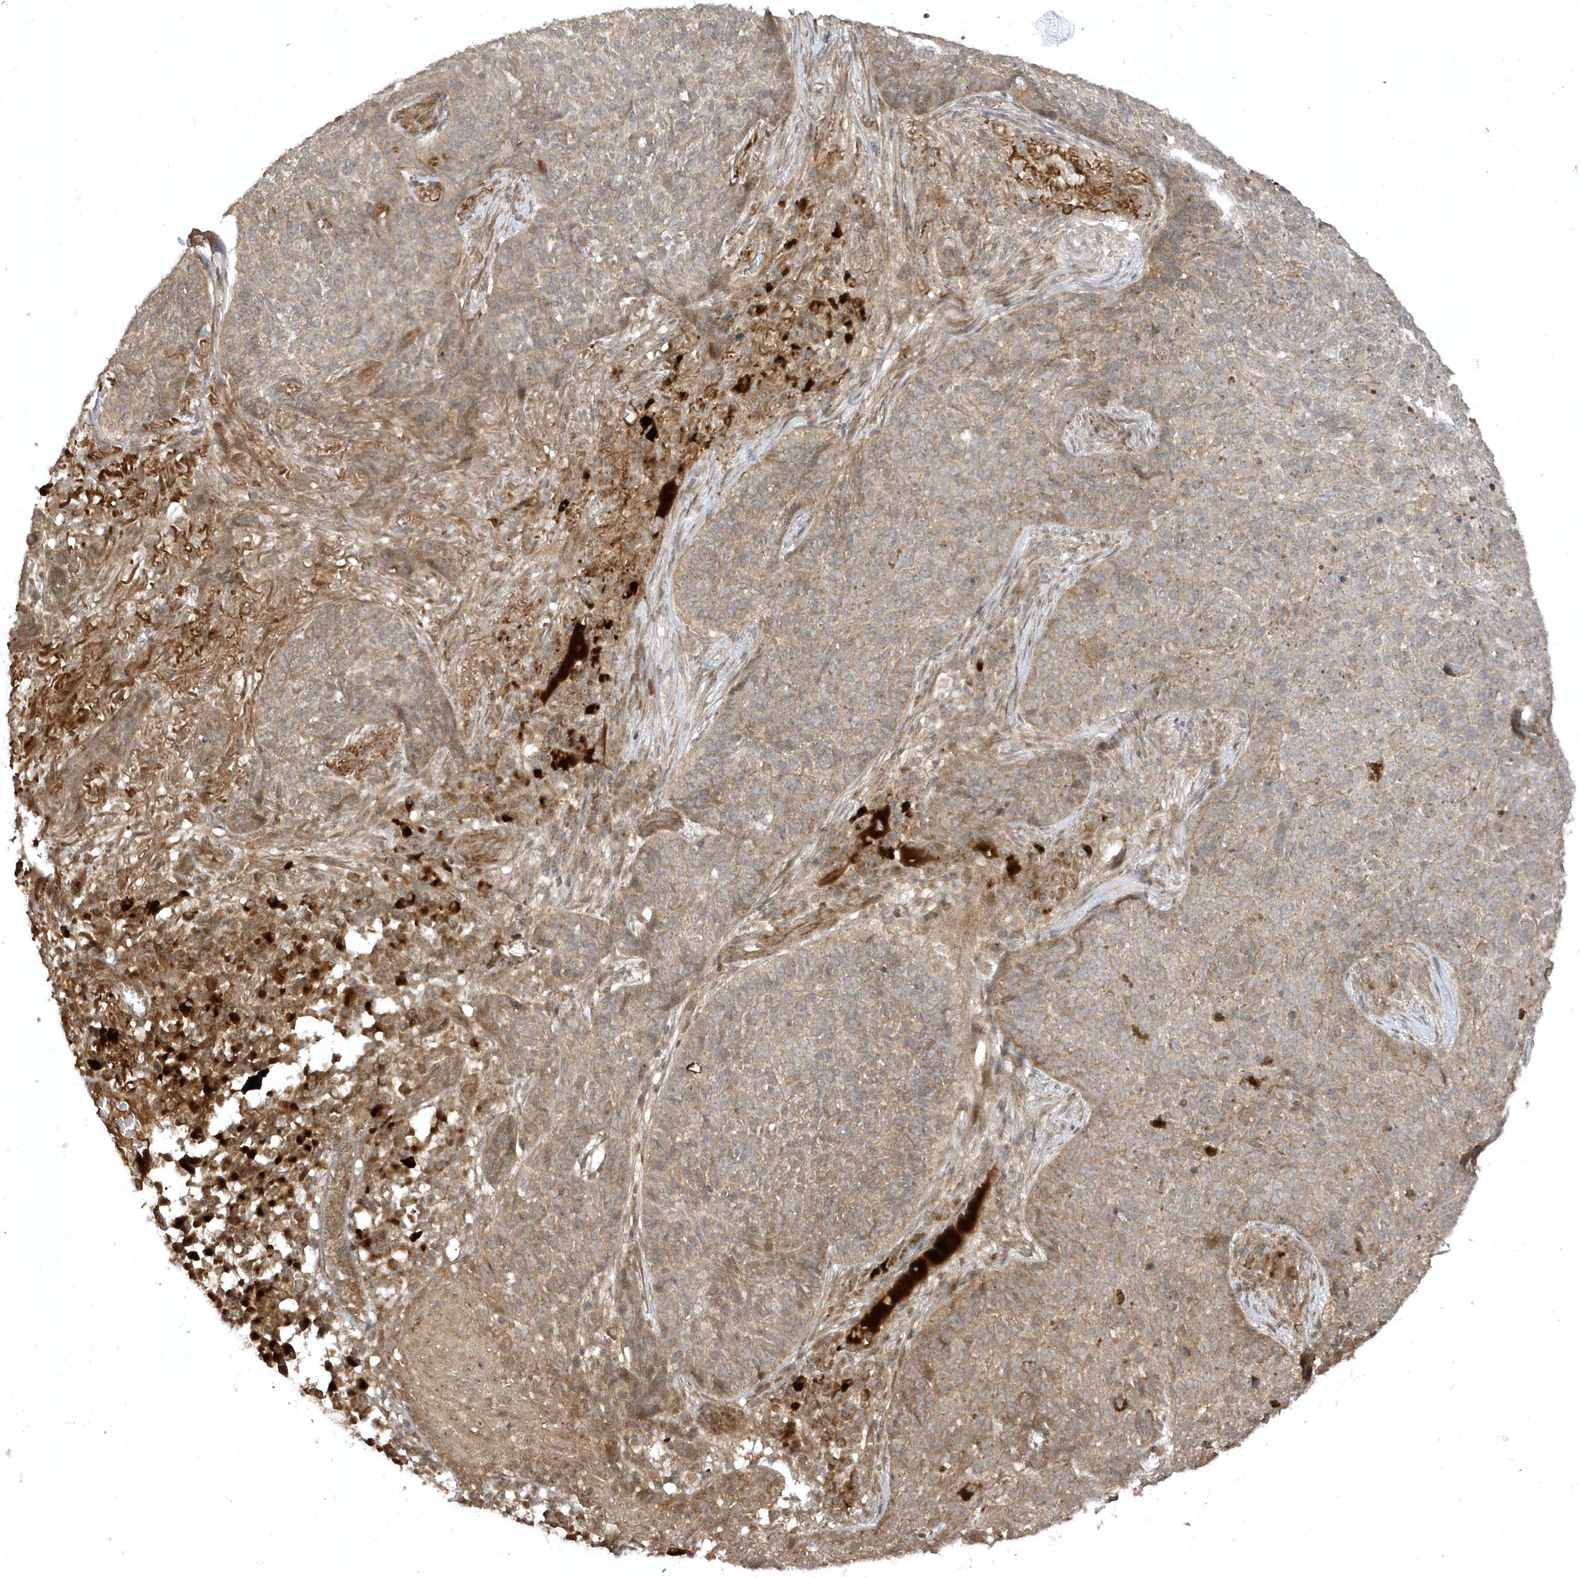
{"staining": {"intensity": "weak", "quantity": "25%-75%", "location": "cytoplasmic/membranous"}, "tissue": "skin cancer", "cell_type": "Tumor cells", "image_type": "cancer", "snomed": [{"axis": "morphology", "description": "Basal cell carcinoma"}, {"axis": "topography", "description": "Skin"}], "caption": "An IHC image of tumor tissue is shown. Protein staining in brown shows weak cytoplasmic/membranous positivity in skin basal cell carcinoma within tumor cells. The protein of interest is shown in brown color, while the nuclei are stained blue.", "gene": "FAM83C", "patient": {"sex": "male", "age": 85}}